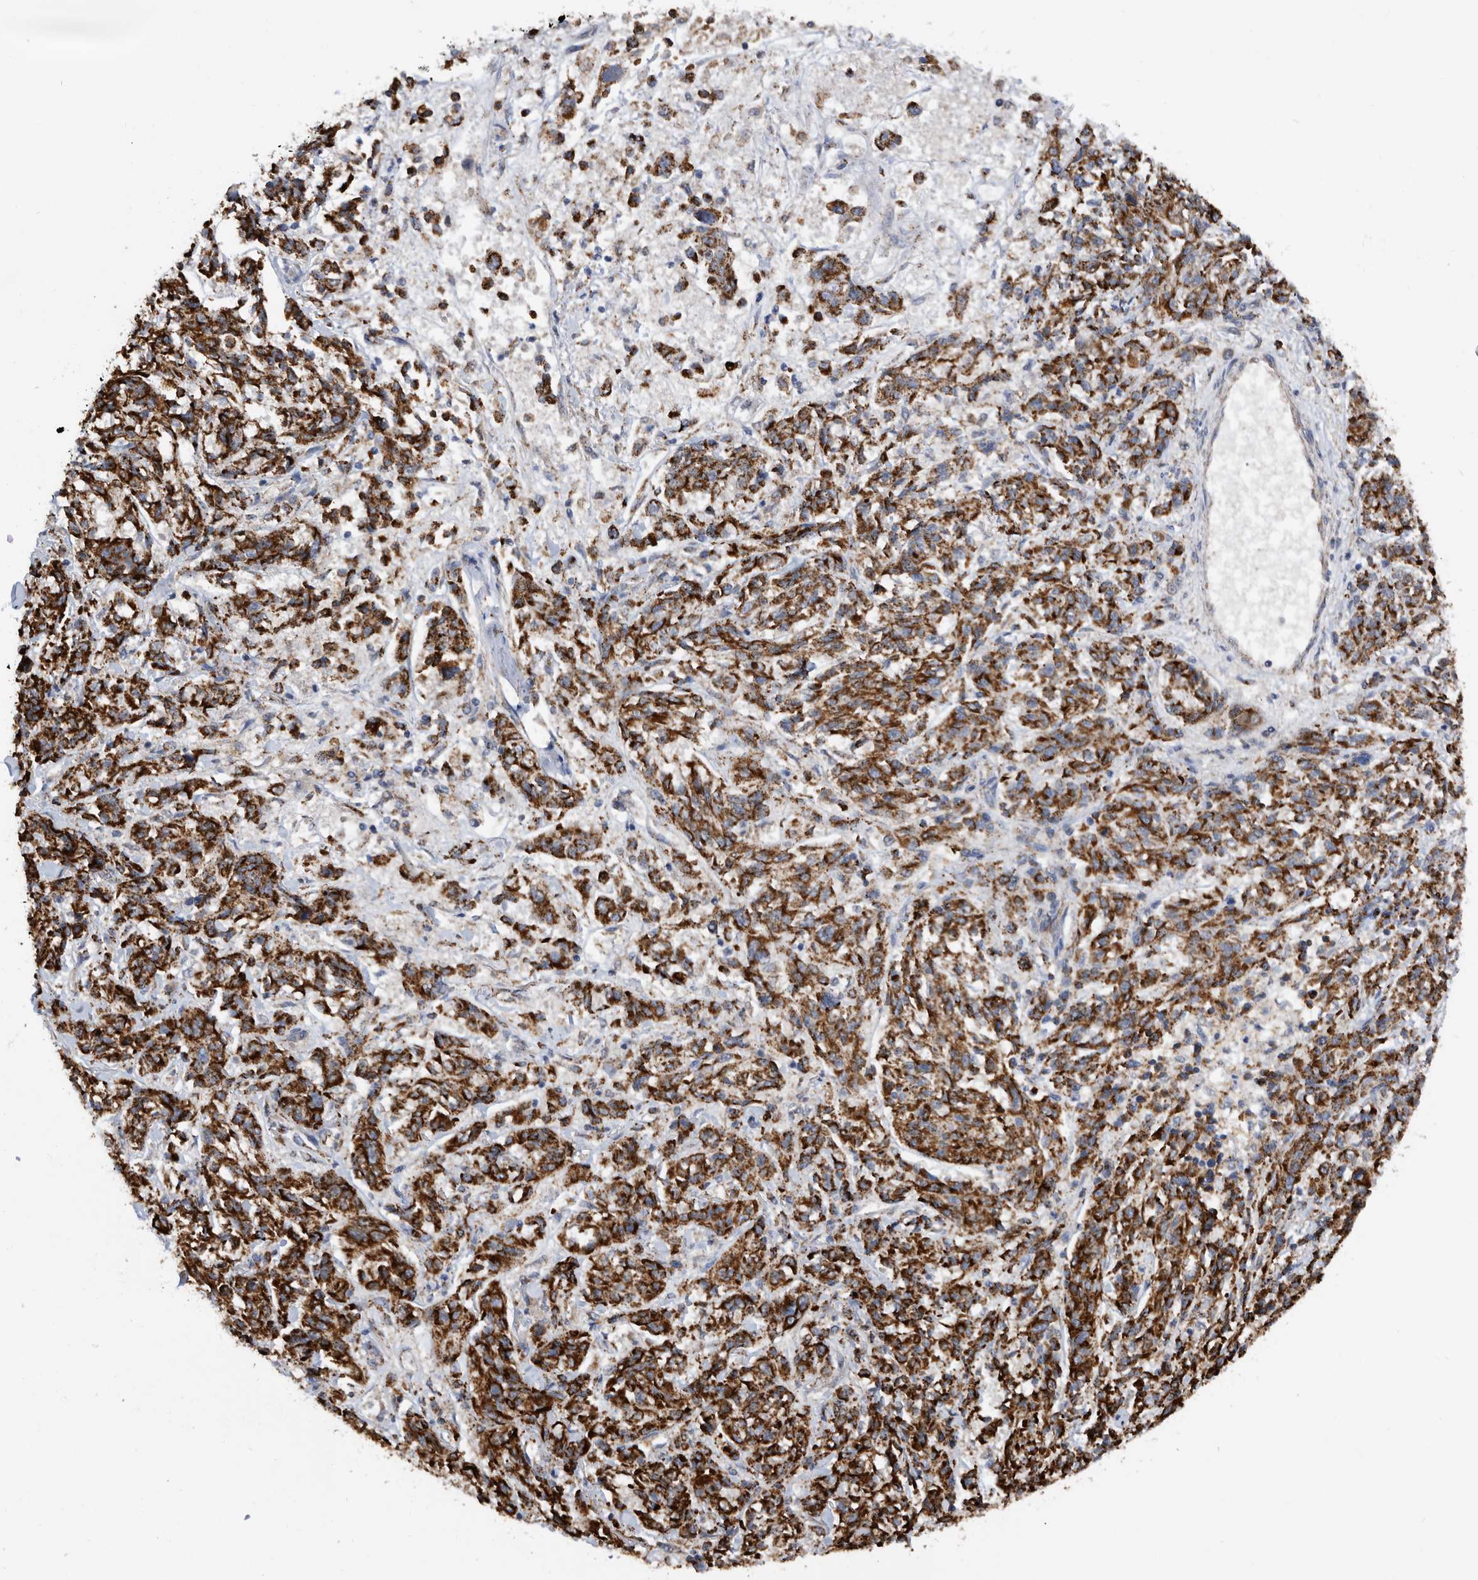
{"staining": {"intensity": "strong", "quantity": ">75%", "location": "cytoplasmic/membranous"}, "tissue": "melanoma", "cell_type": "Tumor cells", "image_type": "cancer", "snomed": [{"axis": "morphology", "description": "Malignant melanoma, NOS"}, {"axis": "topography", "description": "Skin"}], "caption": "DAB immunohistochemical staining of human malignant melanoma shows strong cytoplasmic/membranous protein positivity in about >75% of tumor cells. The protein of interest is stained brown, and the nuclei are stained in blue (DAB IHC with brightfield microscopy, high magnification).", "gene": "WFDC1", "patient": {"sex": "male", "age": 53}}